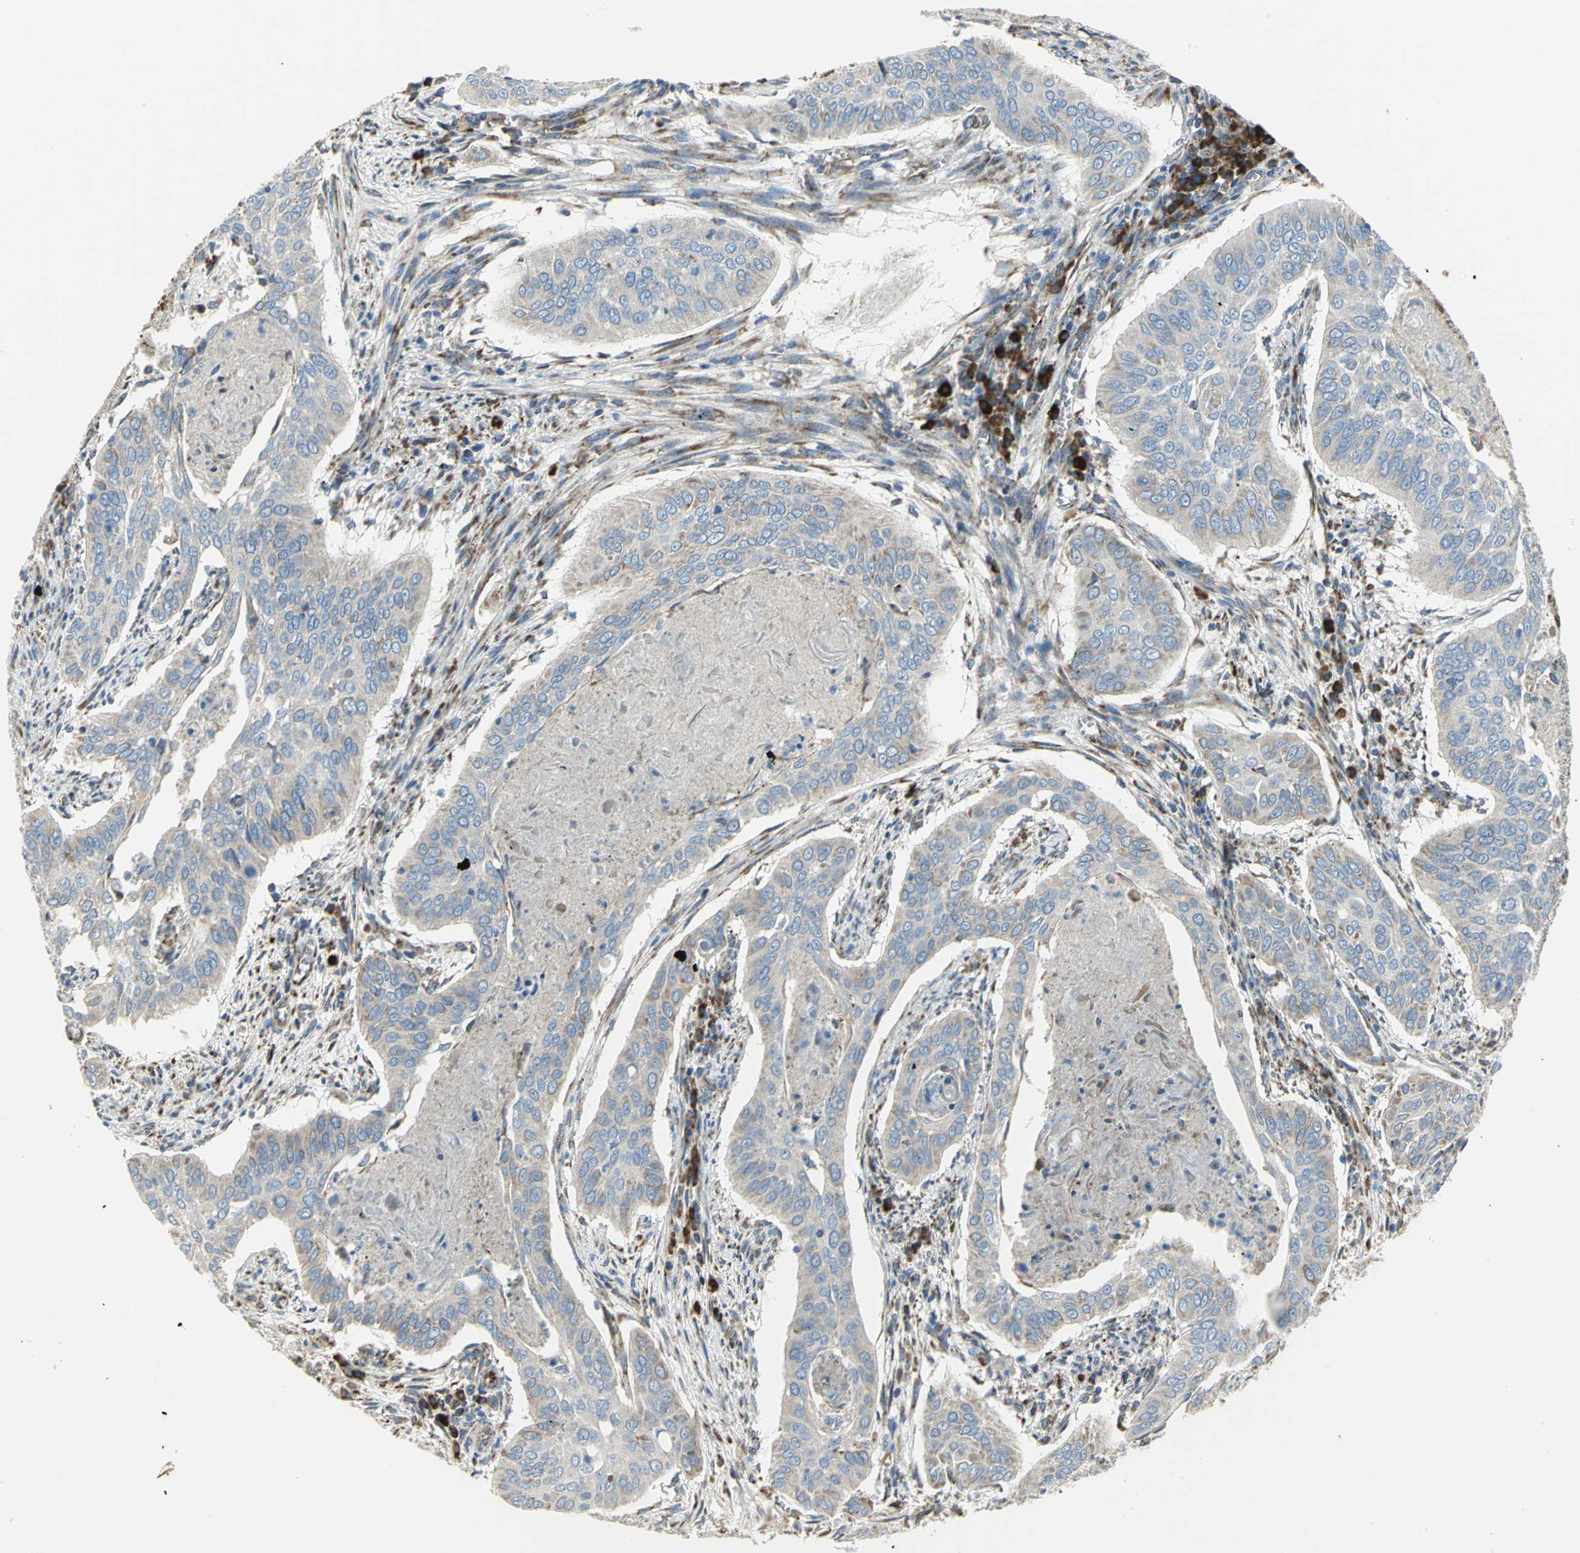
{"staining": {"intensity": "moderate", "quantity": ">75%", "location": "cytoplasmic/membranous"}, "tissue": "cervical cancer", "cell_type": "Tumor cells", "image_type": "cancer", "snomed": [{"axis": "morphology", "description": "Squamous cell carcinoma, NOS"}, {"axis": "topography", "description": "Cervix"}], "caption": "A brown stain highlights moderate cytoplasmic/membranous positivity of a protein in human cervical cancer (squamous cell carcinoma) tumor cells.", "gene": "TULP4", "patient": {"sex": "female", "age": 39}}